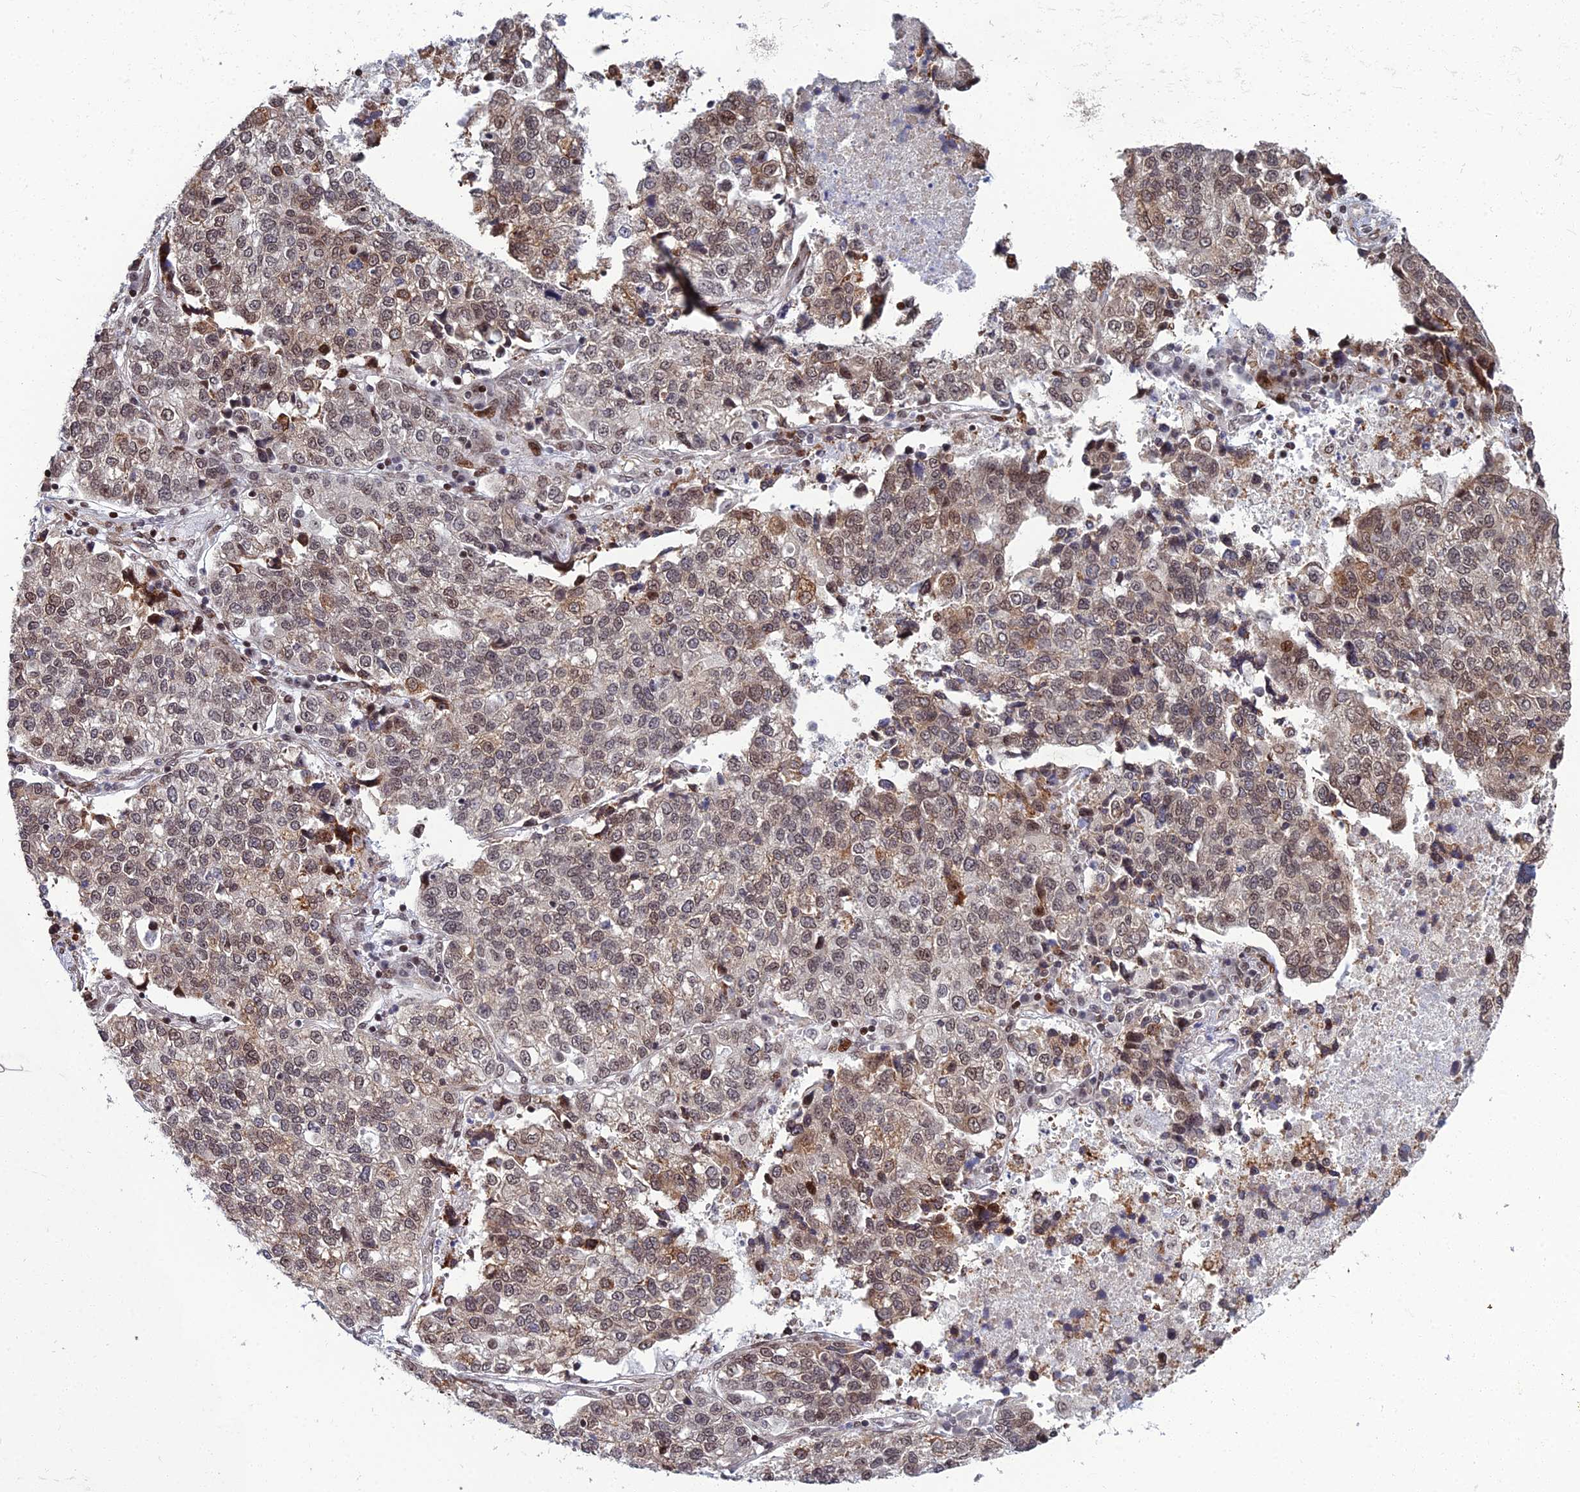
{"staining": {"intensity": "weak", "quantity": "25%-75%", "location": "cytoplasmic/membranous,nuclear"}, "tissue": "lung cancer", "cell_type": "Tumor cells", "image_type": "cancer", "snomed": [{"axis": "morphology", "description": "Adenocarcinoma, NOS"}, {"axis": "topography", "description": "Lung"}], "caption": "Approximately 25%-75% of tumor cells in human adenocarcinoma (lung) show weak cytoplasmic/membranous and nuclear protein expression as visualized by brown immunohistochemical staining.", "gene": "ZNF668", "patient": {"sex": "male", "age": 49}}